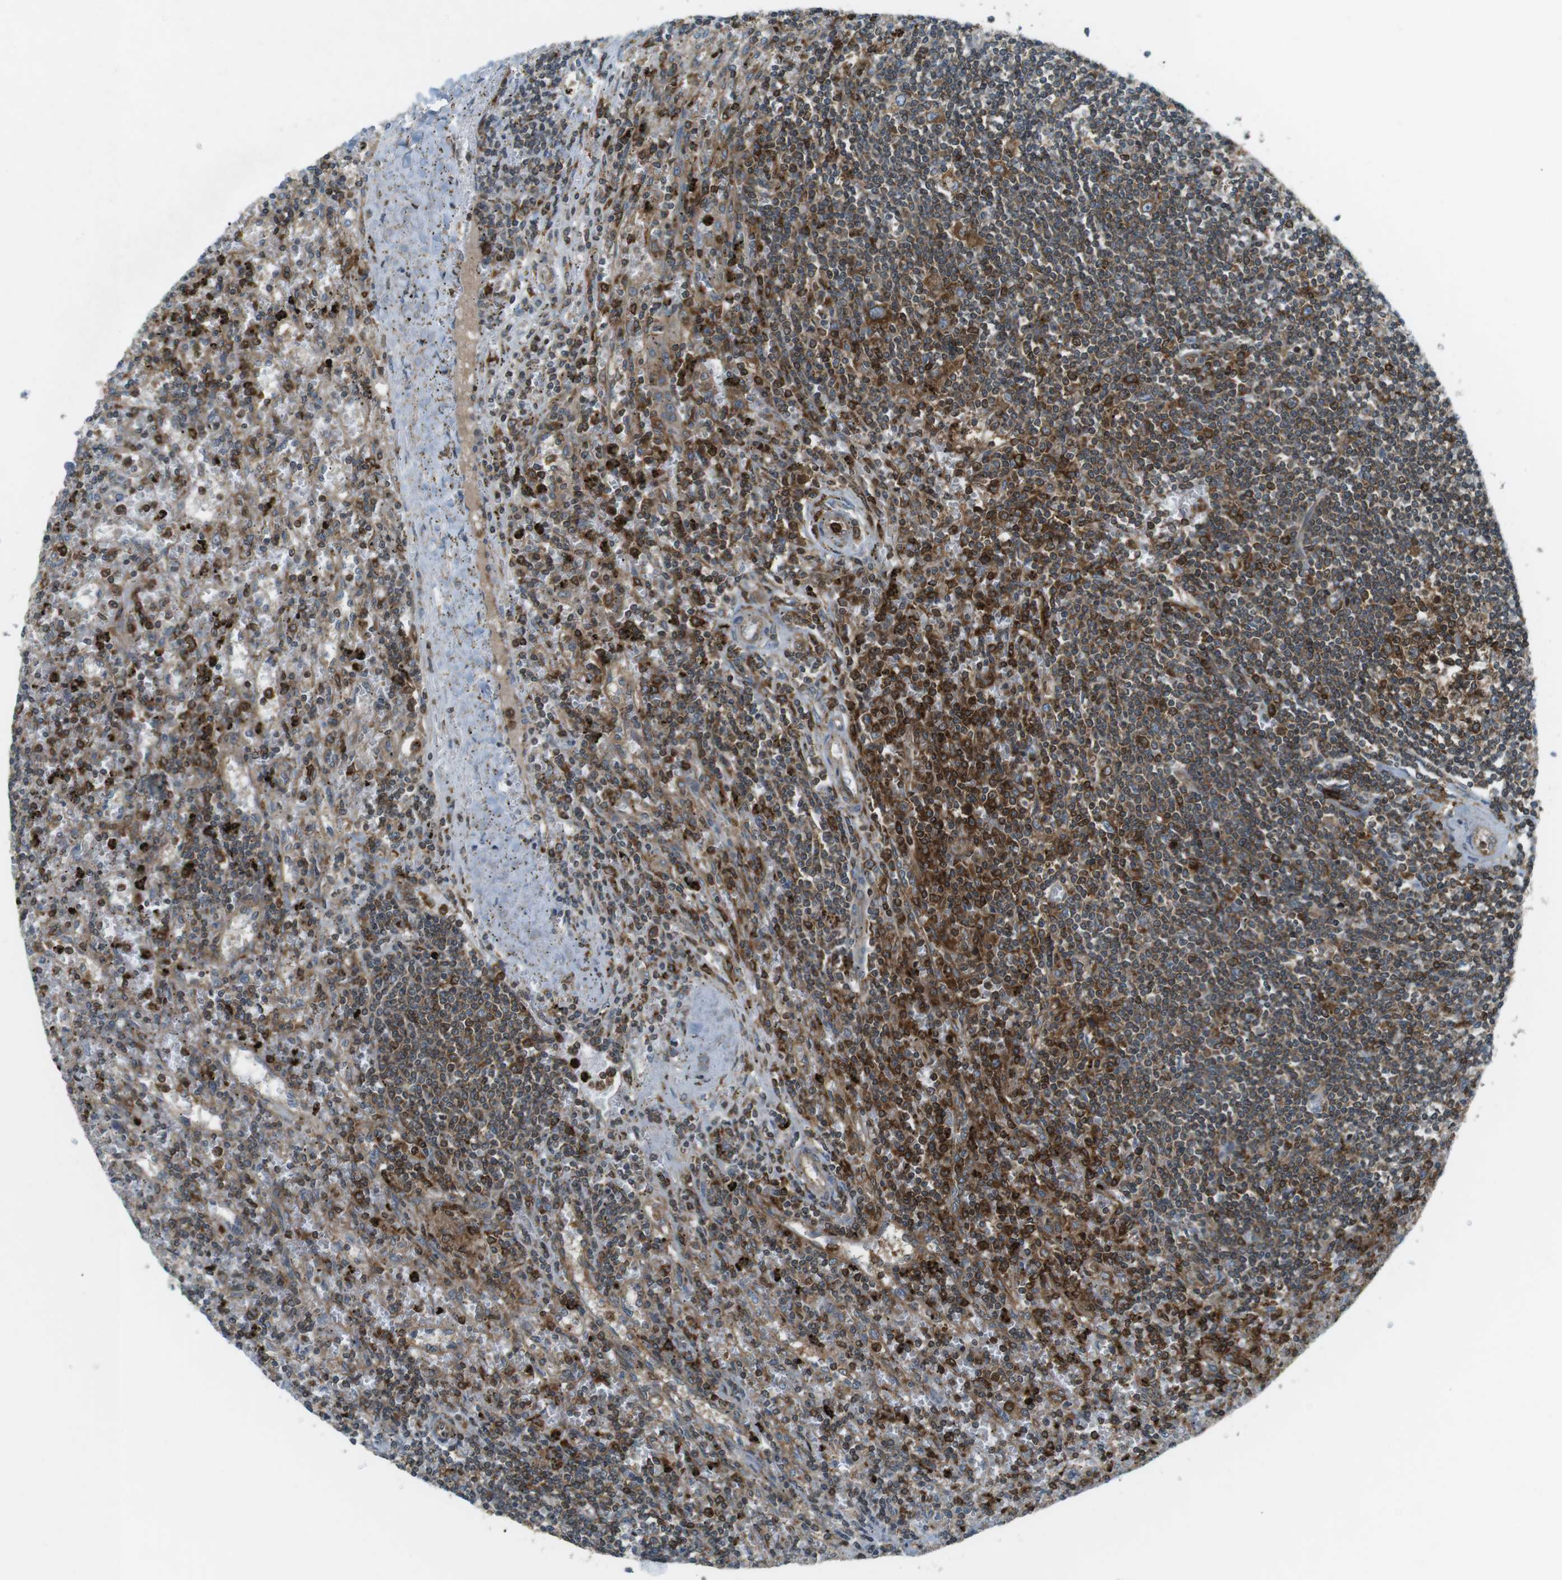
{"staining": {"intensity": "strong", "quantity": "25%-75%", "location": "cytoplasmic/membranous"}, "tissue": "lymphoma", "cell_type": "Tumor cells", "image_type": "cancer", "snomed": [{"axis": "morphology", "description": "Malignant lymphoma, non-Hodgkin's type, Low grade"}, {"axis": "topography", "description": "Spleen"}], "caption": "Immunohistochemical staining of lymphoma reveals high levels of strong cytoplasmic/membranous protein staining in about 25%-75% of tumor cells.", "gene": "FLII", "patient": {"sex": "male", "age": 76}}